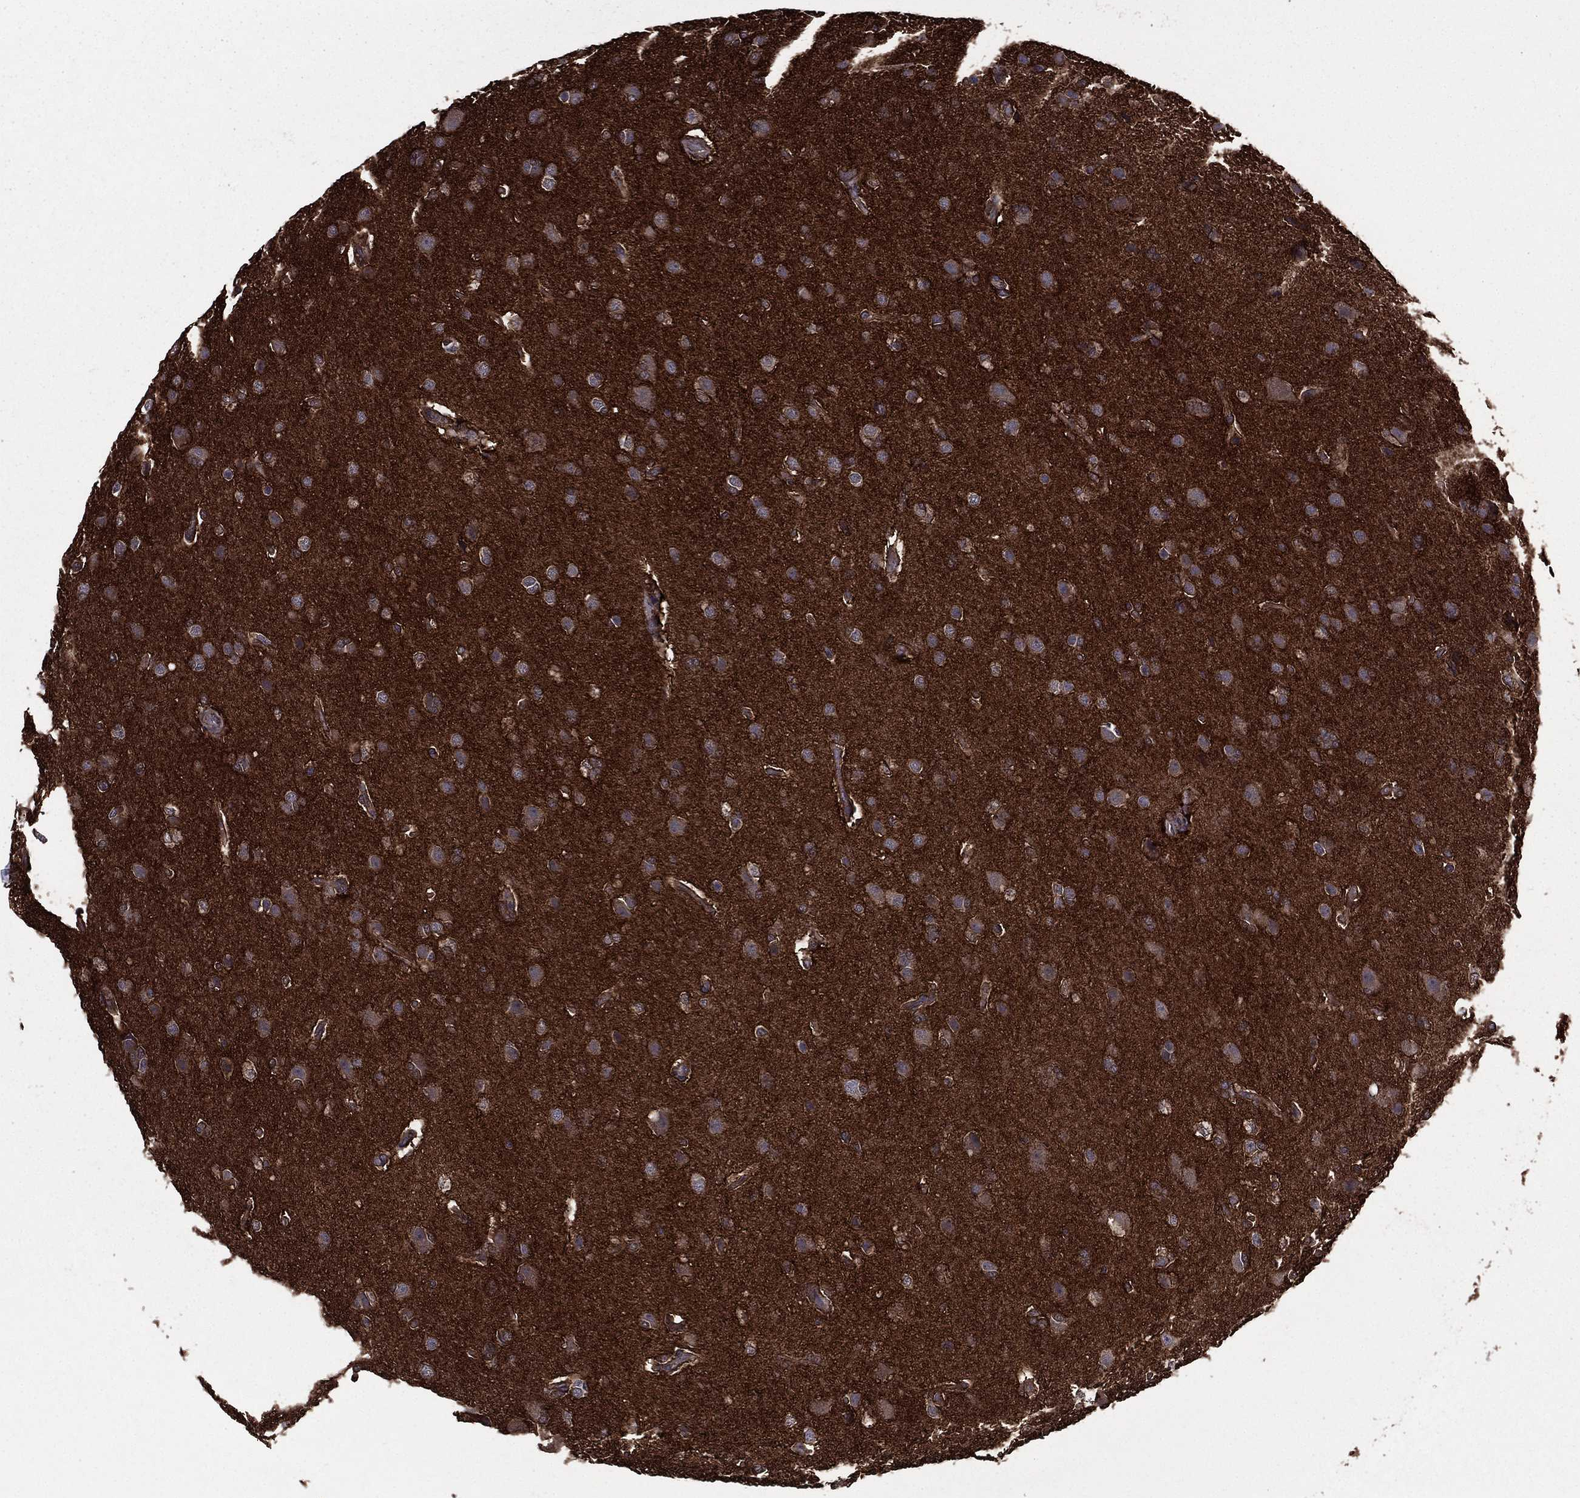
{"staining": {"intensity": "moderate", "quantity": "<25%", "location": "cytoplasmic/membranous"}, "tissue": "glioma", "cell_type": "Tumor cells", "image_type": "cancer", "snomed": [{"axis": "morphology", "description": "Glioma, malignant, High grade"}, {"axis": "topography", "description": "Brain"}], "caption": "High-grade glioma (malignant) stained for a protein reveals moderate cytoplasmic/membranous positivity in tumor cells.", "gene": "PLPP3", "patient": {"sex": "male", "age": 68}}